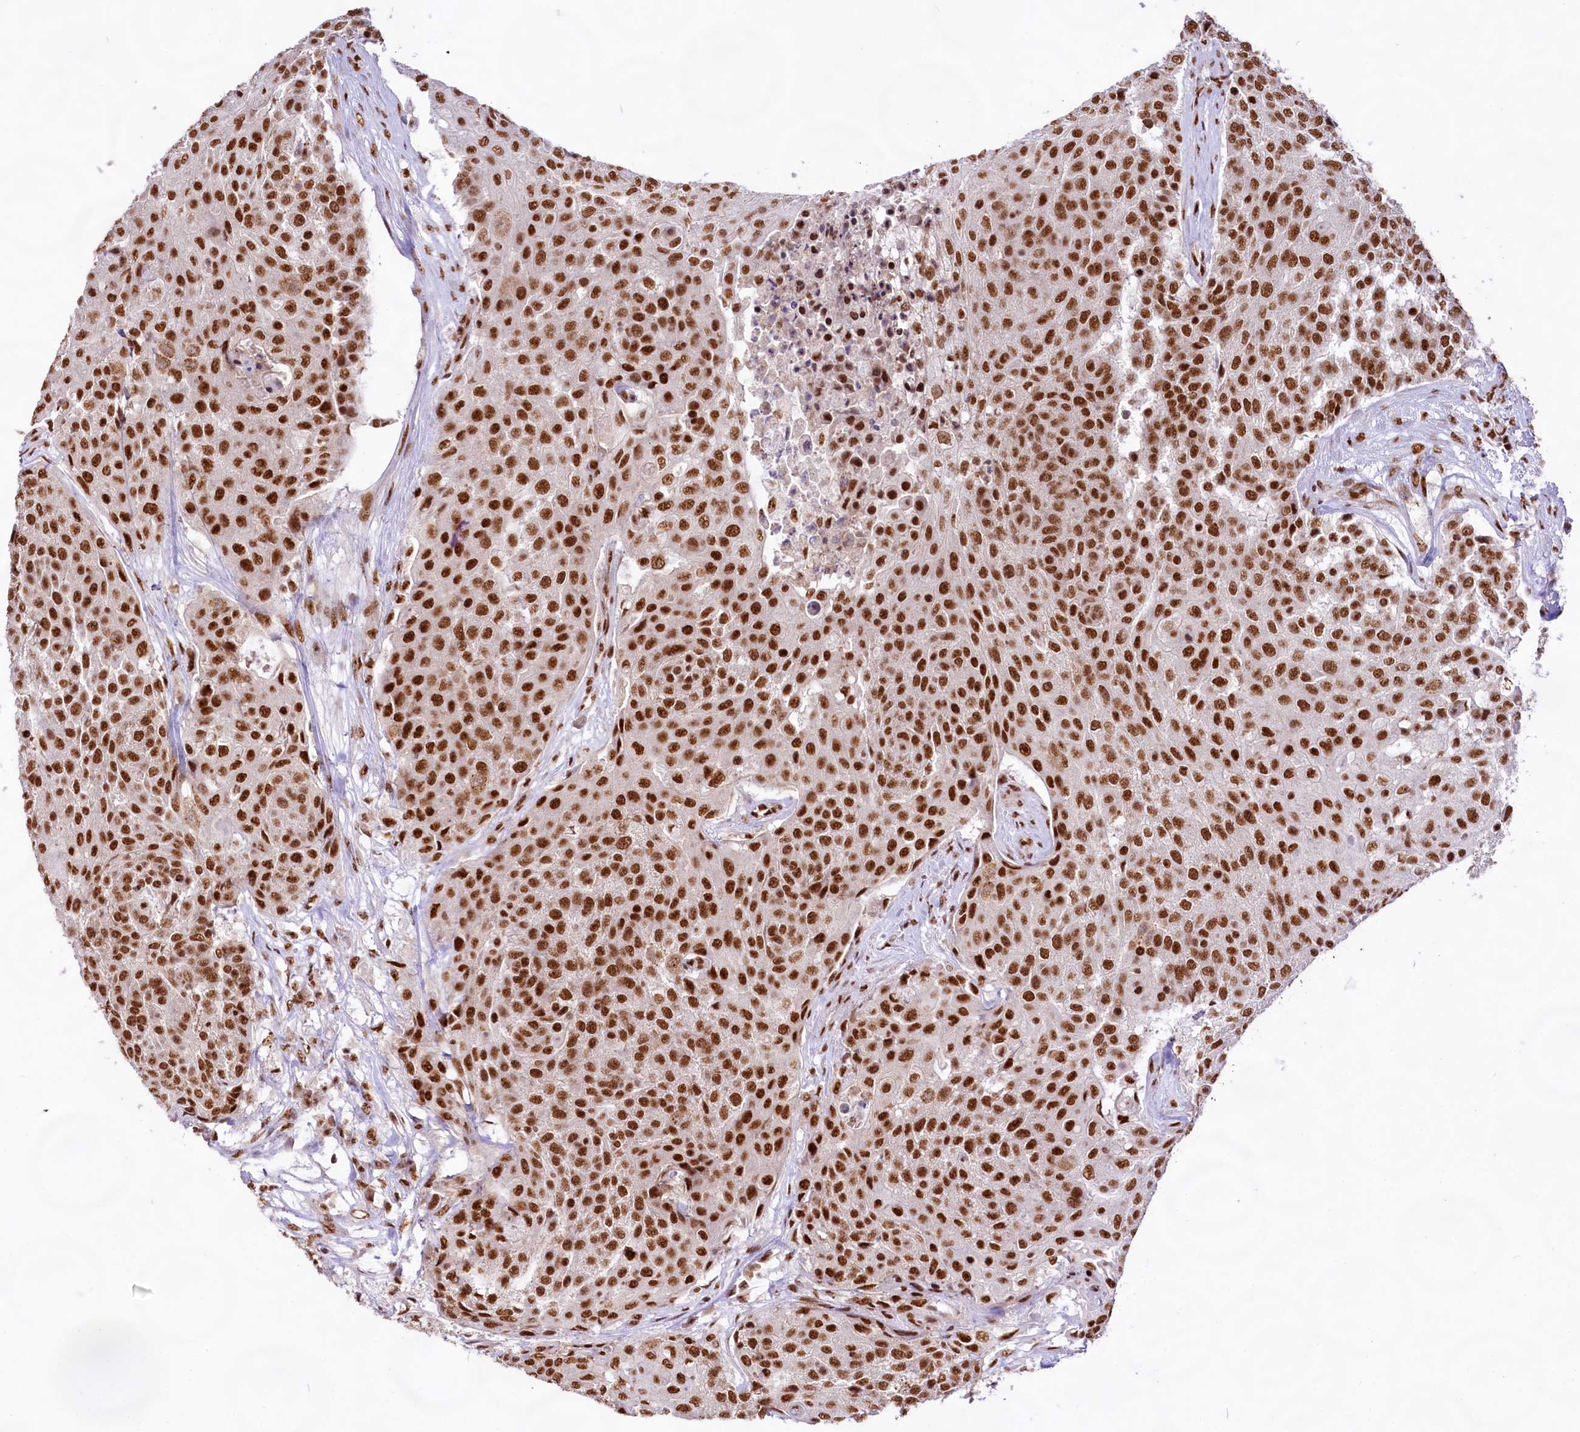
{"staining": {"intensity": "strong", "quantity": ">75%", "location": "nuclear"}, "tissue": "urothelial cancer", "cell_type": "Tumor cells", "image_type": "cancer", "snomed": [{"axis": "morphology", "description": "Urothelial carcinoma, High grade"}, {"axis": "topography", "description": "Urinary bladder"}], "caption": "This is an image of immunohistochemistry staining of urothelial cancer, which shows strong positivity in the nuclear of tumor cells.", "gene": "HIRA", "patient": {"sex": "female", "age": 63}}